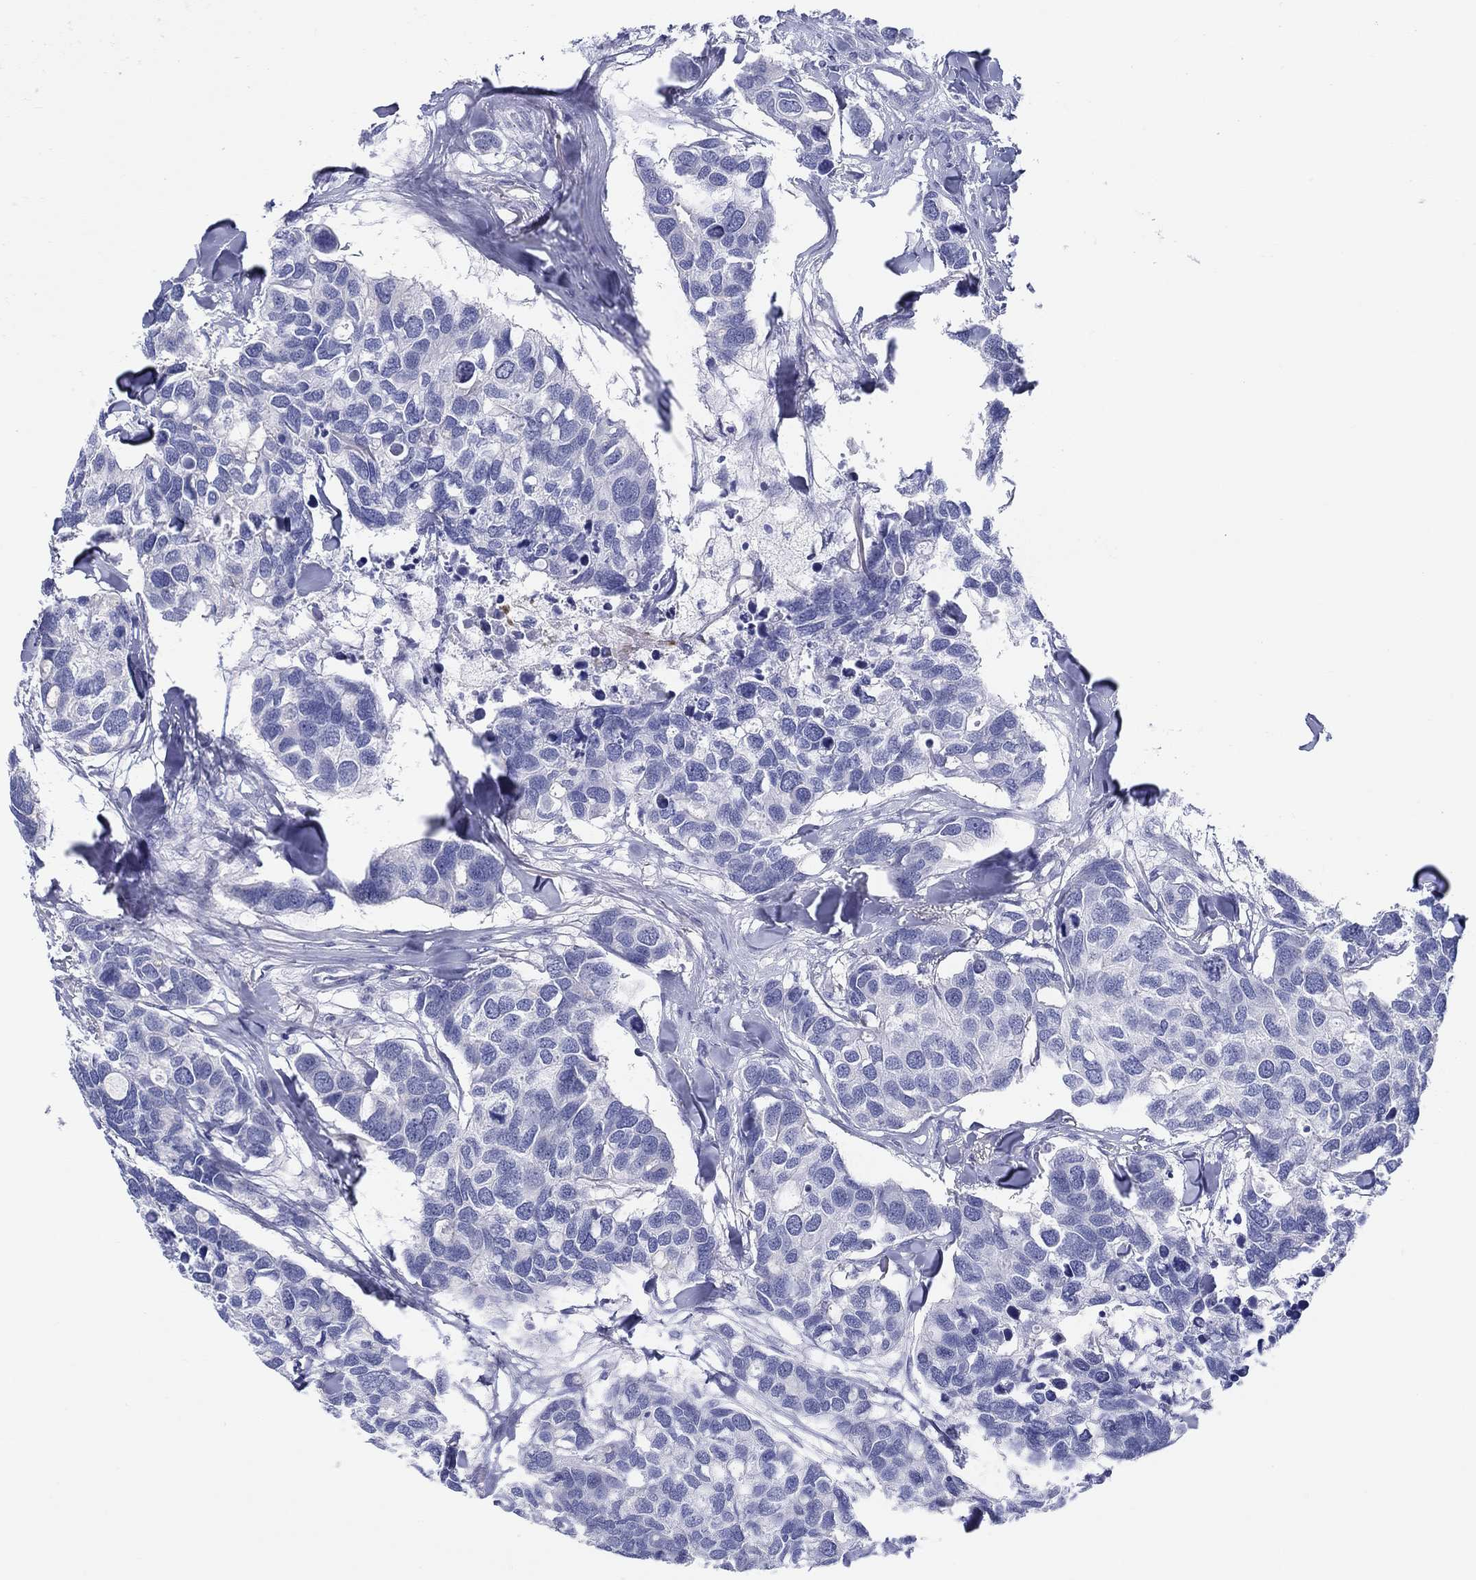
{"staining": {"intensity": "negative", "quantity": "none", "location": "none"}, "tissue": "breast cancer", "cell_type": "Tumor cells", "image_type": "cancer", "snomed": [{"axis": "morphology", "description": "Duct carcinoma"}, {"axis": "topography", "description": "Breast"}], "caption": "Tumor cells show no significant expression in breast intraductal carcinoma.", "gene": "HAPLN4", "patient": {"sex": "female", "age": 83}}